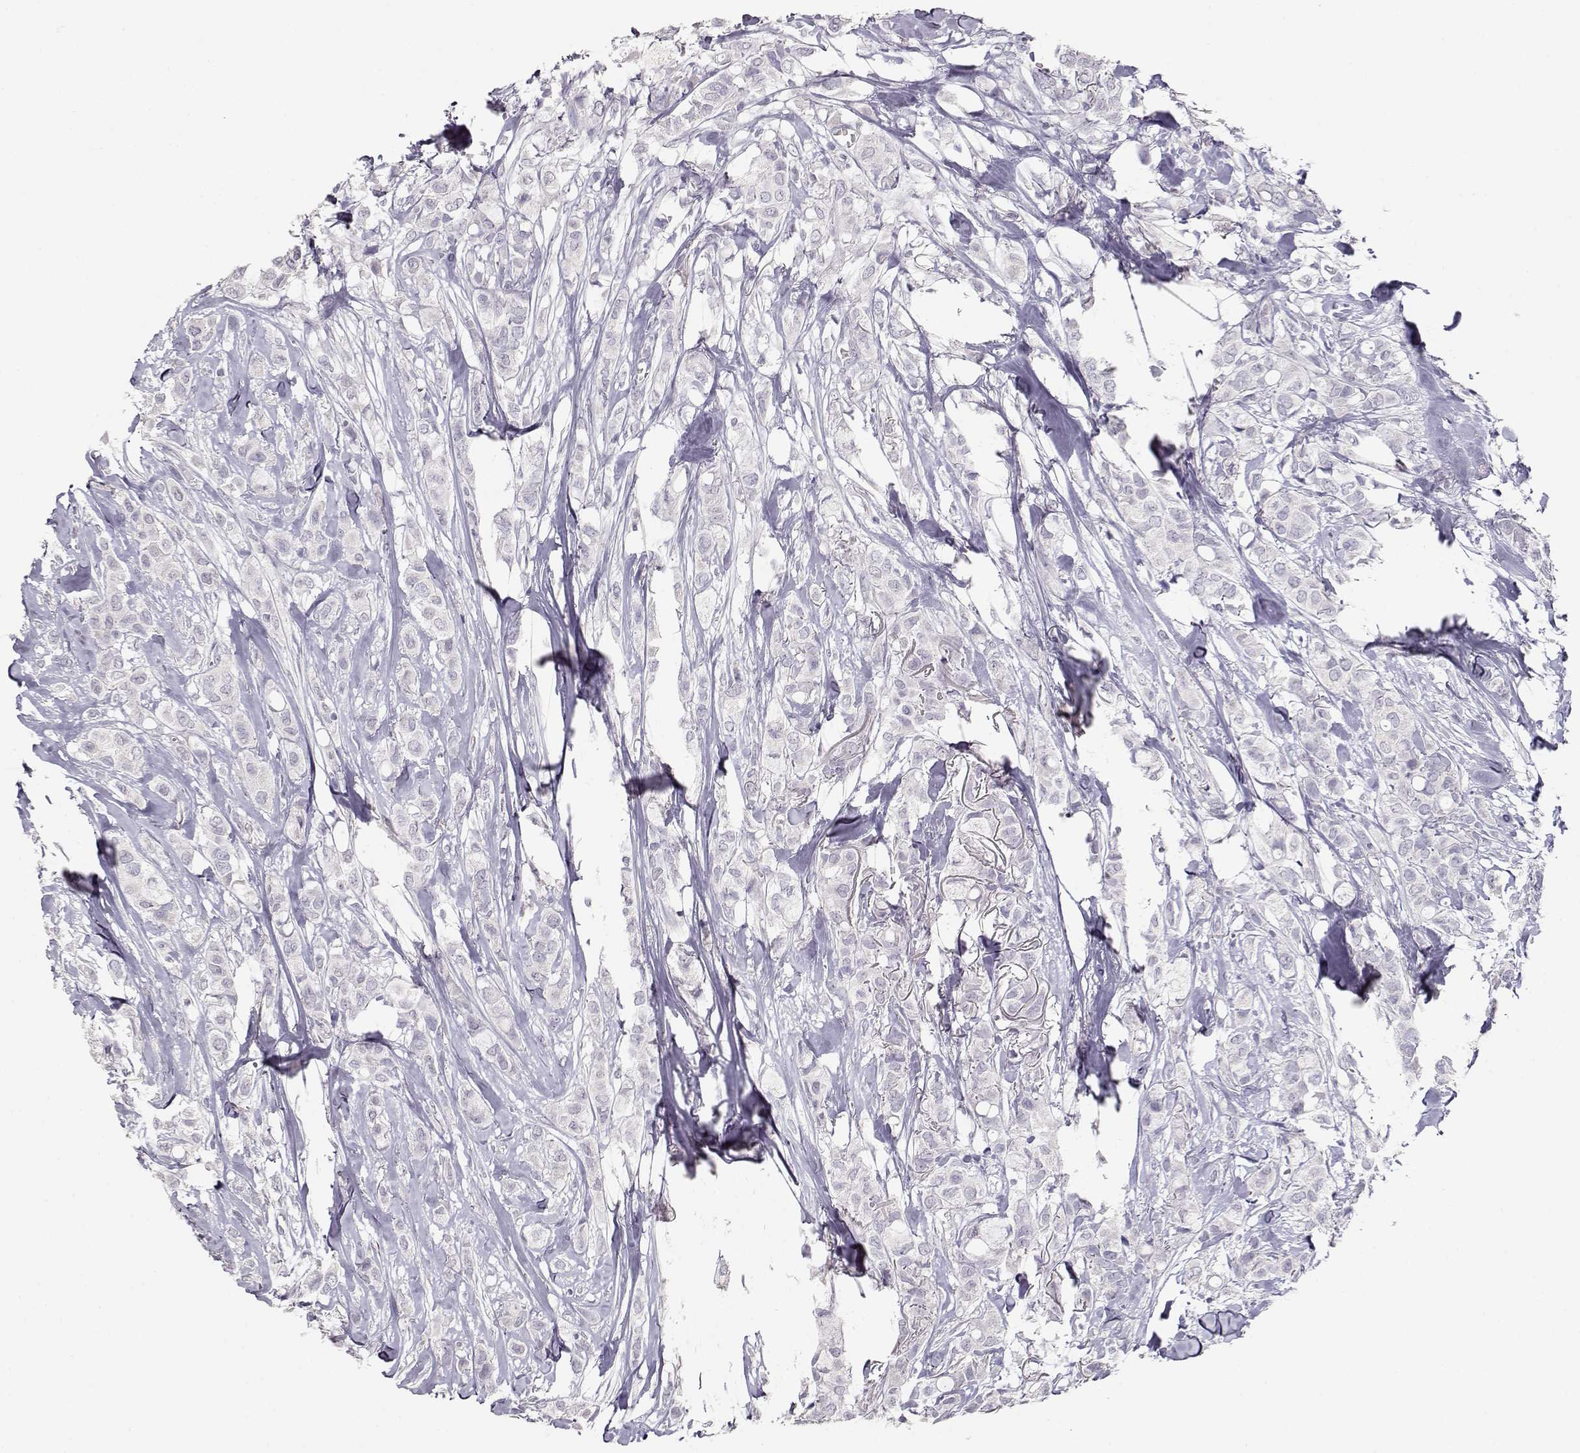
{"staining": {"intensity": "negative", "quantity": "none", "location": "none"}, "tissue": "breast cancer", "cell_type": "Tumor cells", "image_type": "cancer", "snomed": [{"axis": "morphology", "description": "Duct carcinoma"}, {"axis": "topography", "description": "Breast"}], "caption": "Tumor cells show no significant protein expression in breast cancer.", "gene": "TKTL1", "patient": {"sex": "female", "age": 85}}